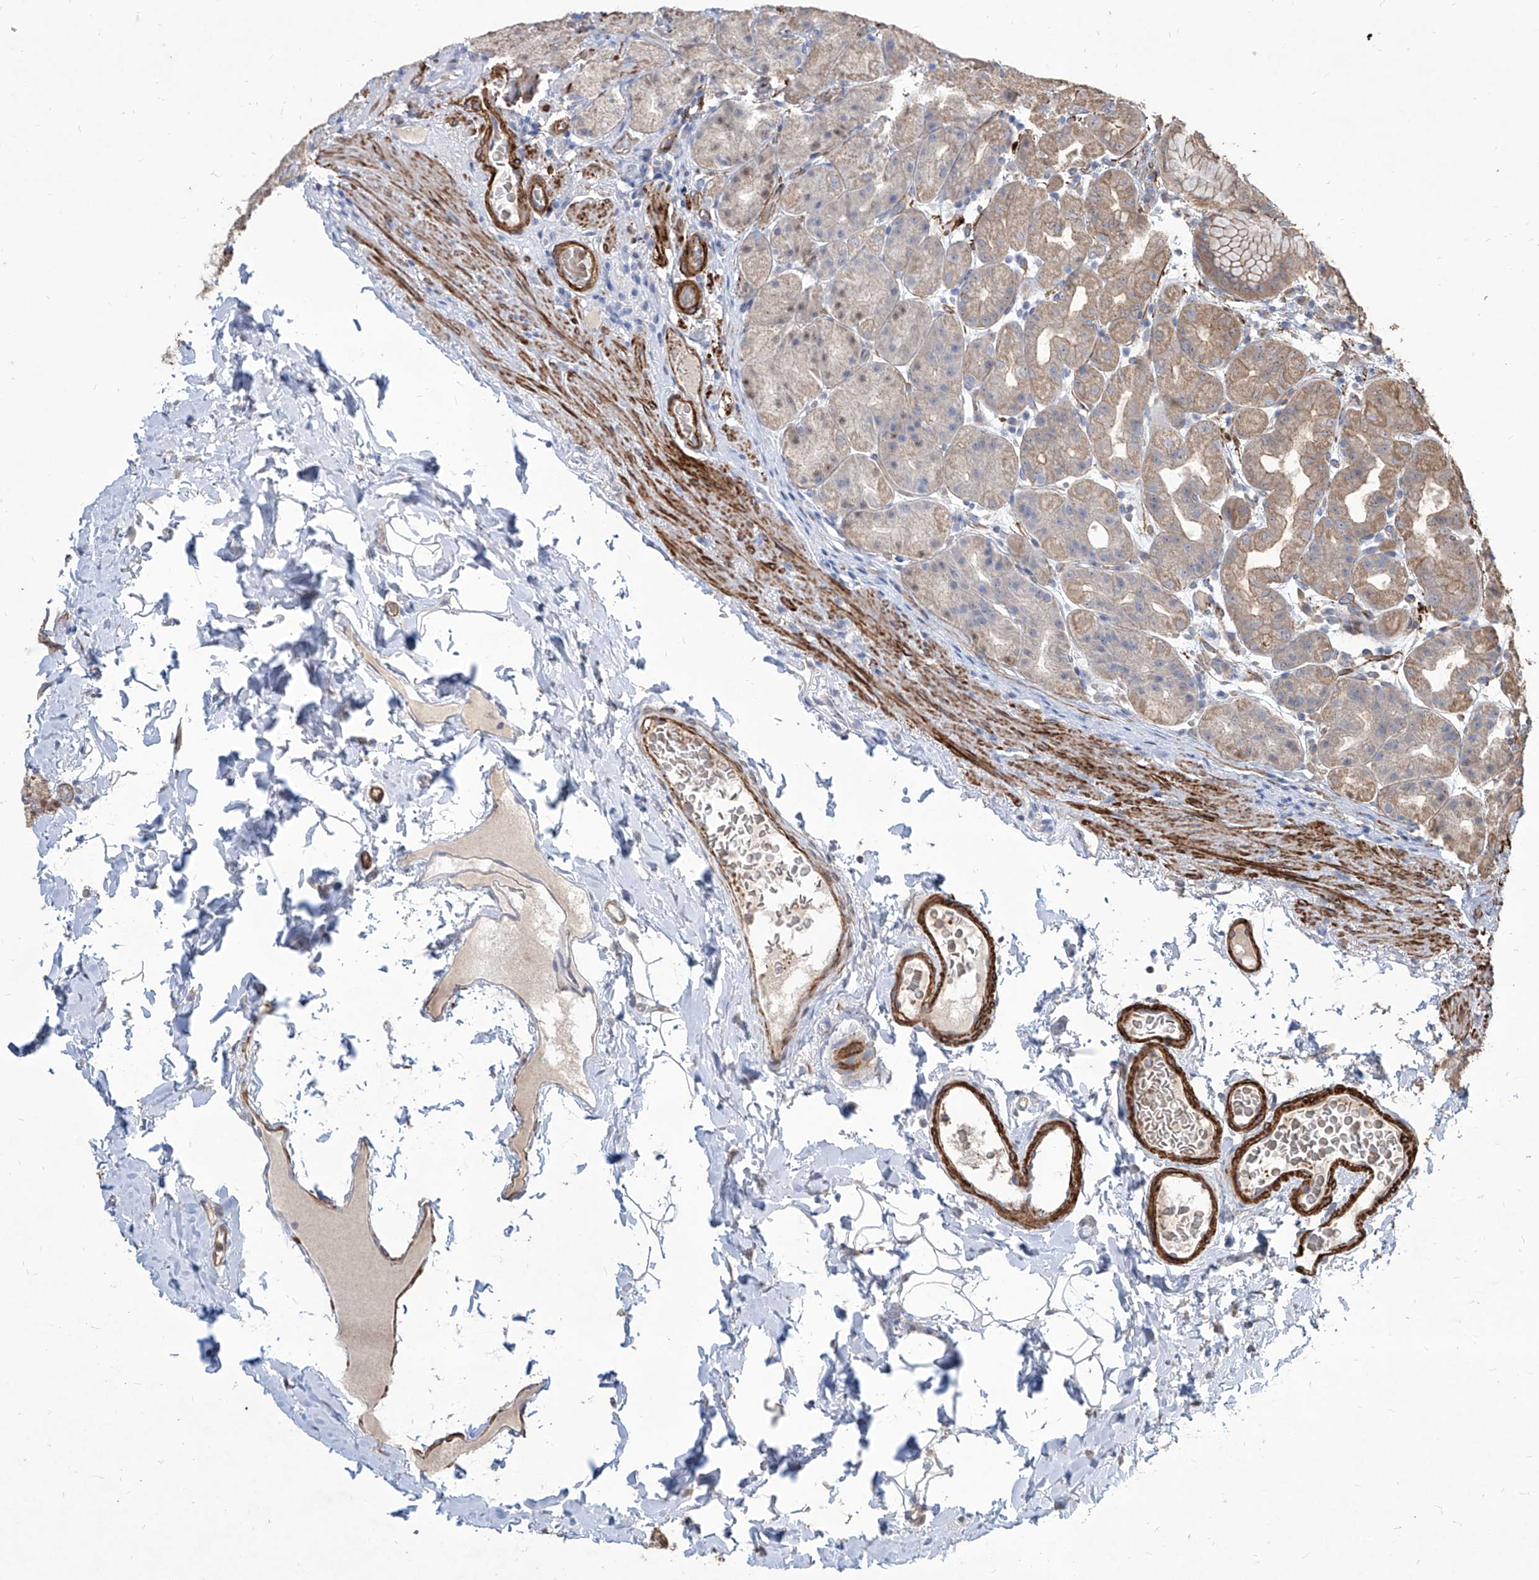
{"staining": {"intensity": "moderate", "quantity": "25%-75%", "location": "cytoplasmic/membranous"}, "tissue": "stomach", "cell_type": "Glandular cells", "image_type": "normal", "snomed": [{"axis": "morphology", "description": "Normal tissue, NOS"}, {"axis": "topography", "description": "Stomach, upper"}], "caption": "Glandular cells exhibit moderate cytoplasmic/membranous expression in approximately 25%-75% of cells in unremarkable stomach. Using DAB (3,3'-diaminobenzidine) (brown) and hematoxylin (blue) stains, captured at high magnification using brightfield microscopy.", "gene": "FAM83B", "patient": {"sex": "male", "age": 68}}